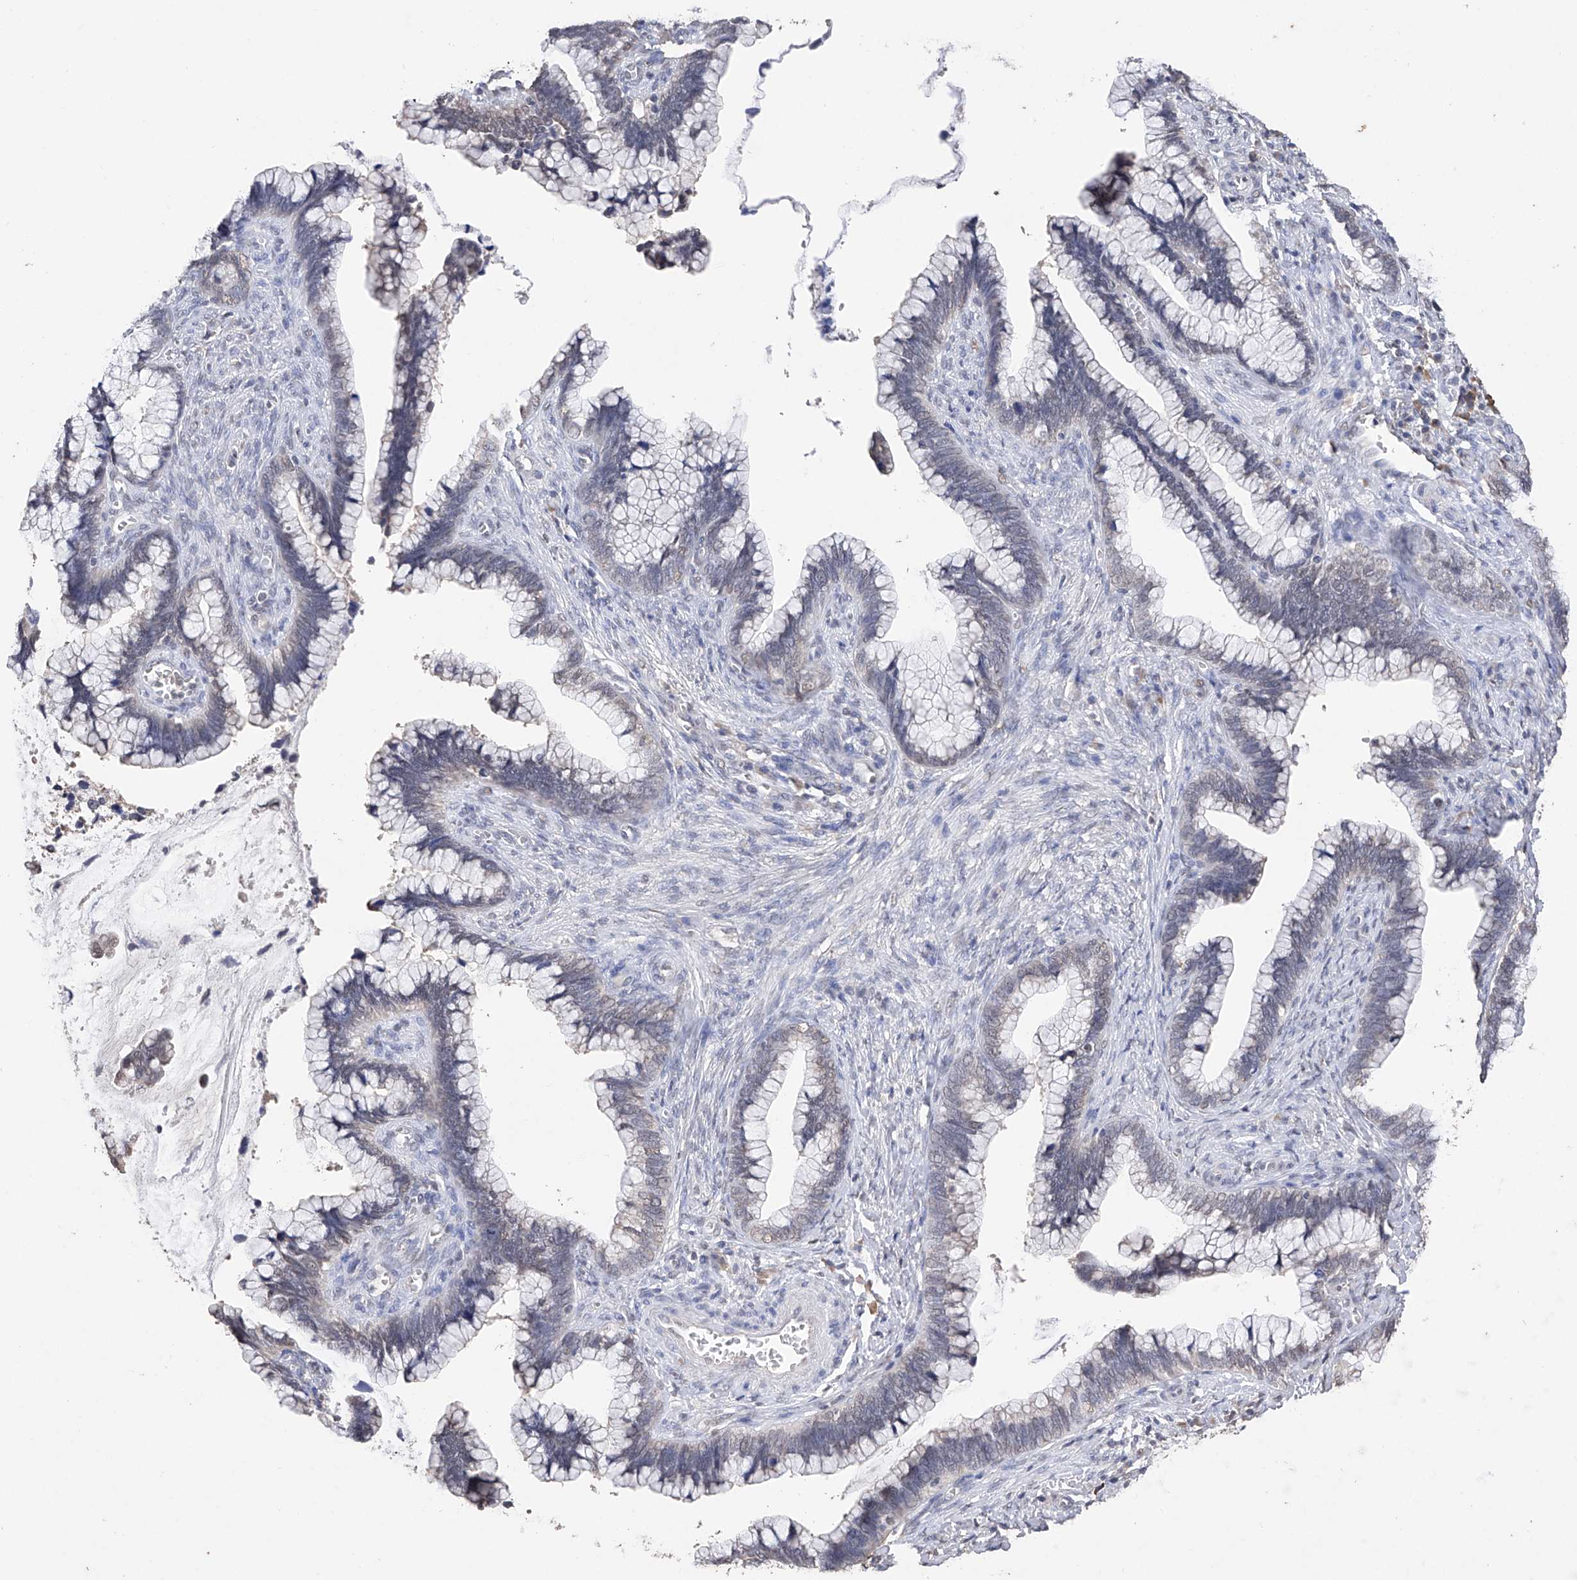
{"staining": {"intensity": "weak", "quantity": "<25%", "location": "nuclear"}, "tissue": "cervical cancer", "cell_type": "Tumor cells", "image_type": "cancer", "snomed": [{"axis": "morphology", "description": "Adenocarcinoma, NOS"}, {"axis": "topography", "description": "Cervix"}], "caption": "Protein analysis of cervical cancer (adenocarcinoma) displays no significant staining in tumor cells.", "gene": "DMAP1", "patient": {"sex": "female", "age": 44}}